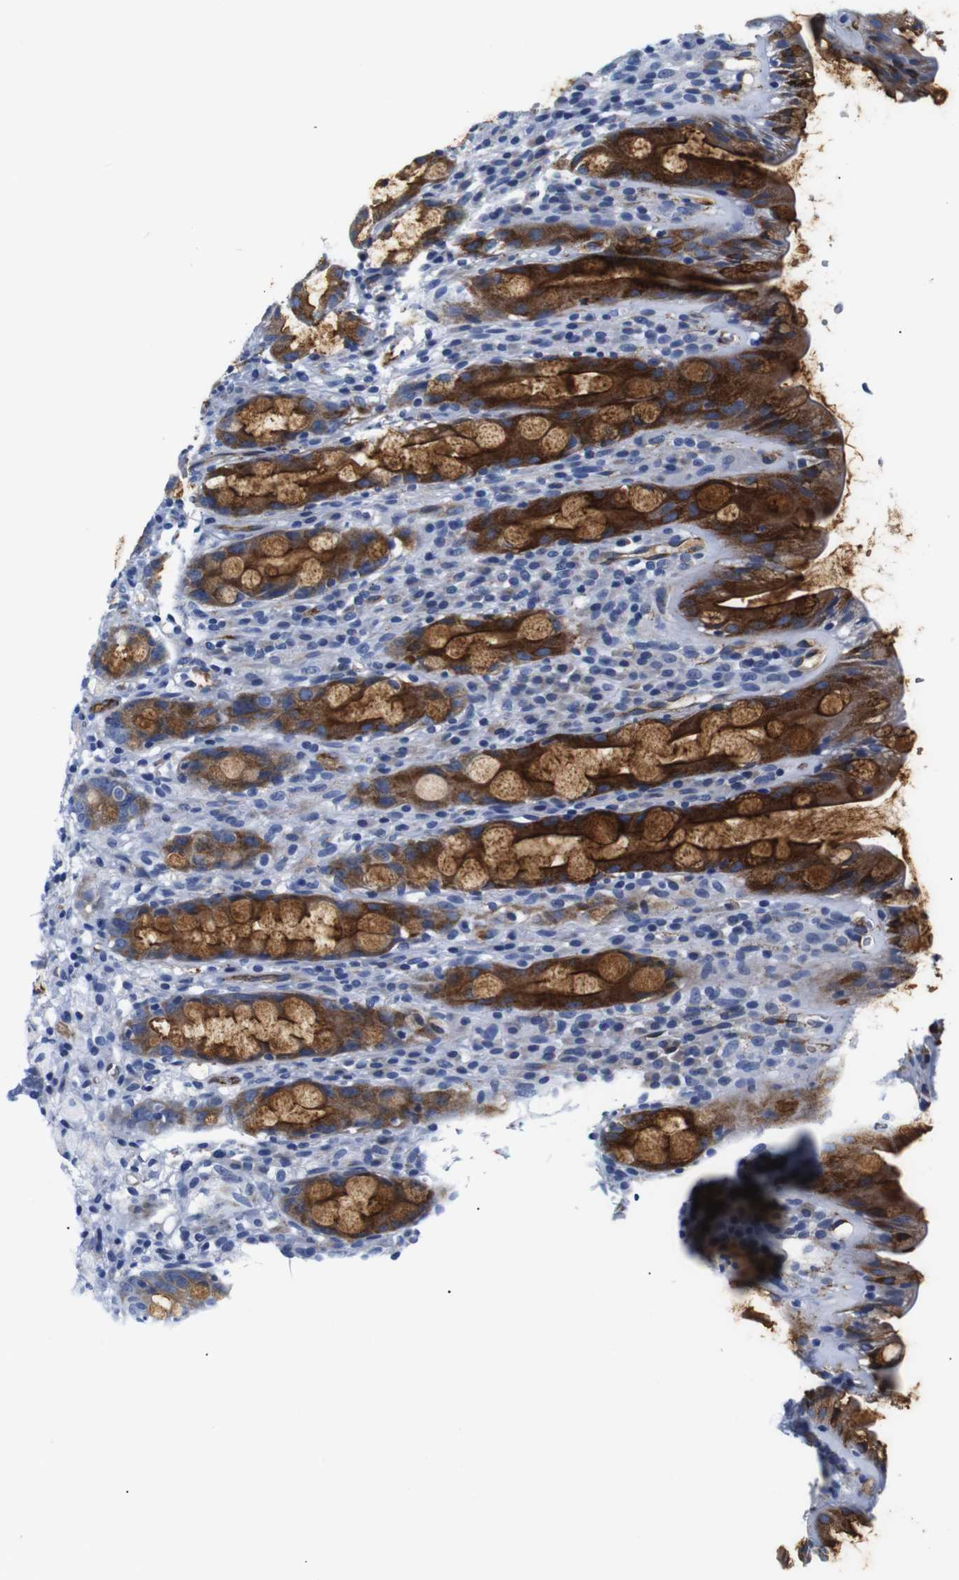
{"staining": {"intensity": "strong", "quantity": ">75%", "location": "cytoplasmic/membranous"}, "tissue": "rectum", "cell_type": "Glandular cells", "image_type": "normal", "snomed": [{"axis": "morphology", "description": "Normal tissue, NOS"}, {"axis": "topography", "description": "Rectum"}], "caption": "A micrograph showing strong cytoplasmic/membranous positivity in approximately >75% of glandular cells in unremarkable rectum, as visualized by brown immunohistochemical staining.", "gene": "MUC4", "patient": {"sex": "male", "age": 44}}